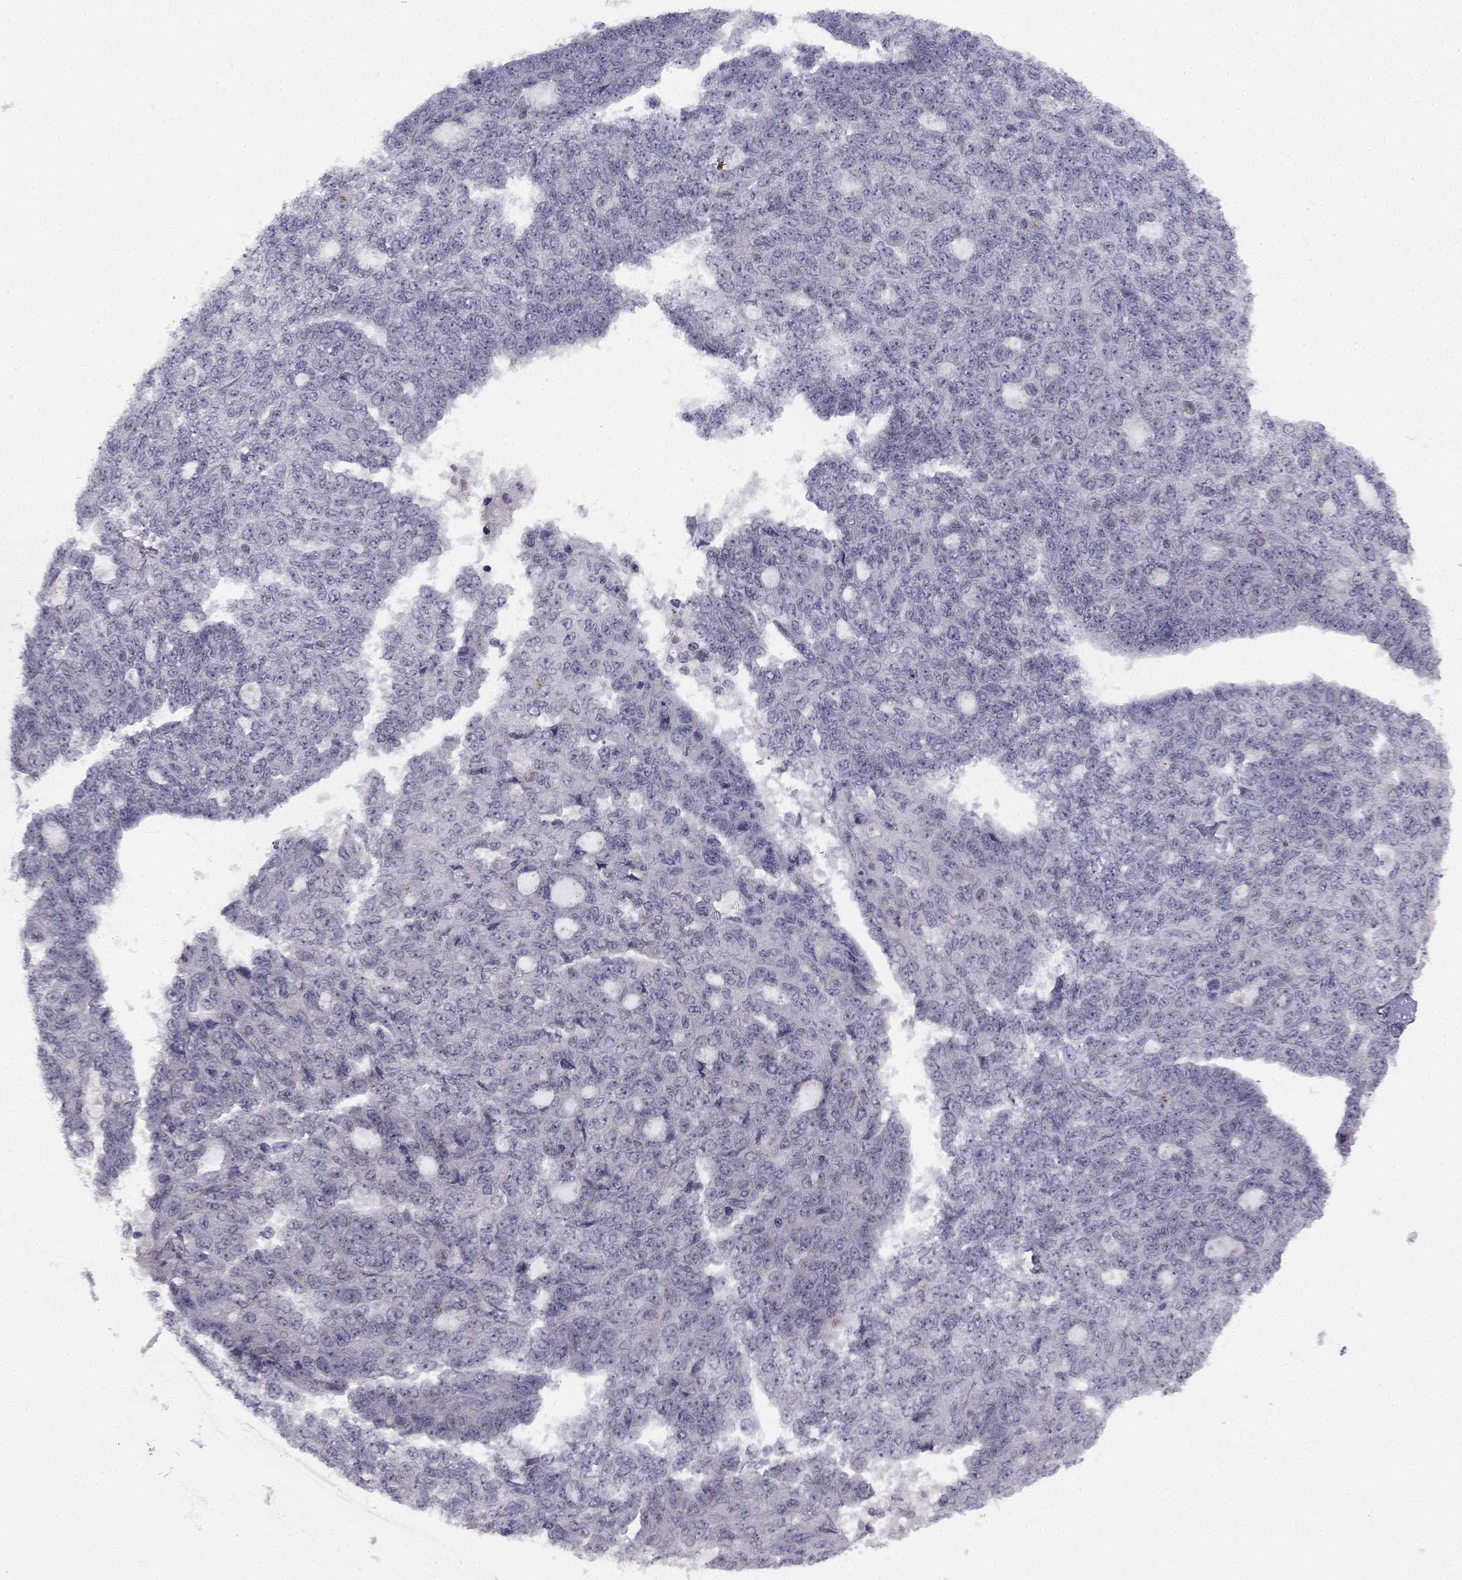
{"staining": {"intensity": "negative", "quantity": "none", "location": "none"}, "tissue": "ovarian cancer", "cell_type": "Tumor cells", "image_type": "cancer", "snomed": [{"axis": "morphology", "description": "Cystadenocarcinoma, serous, NOS"}, {"axis": "topography", "description": "Ovary"}], "caption": "This is a image of immunohistochemistry (IHC) staining of ovarian serous cystadenocarcinoma, which shows no expression in tumor cells.", "gene": "TRPS1", "patient": {"sex": "female", "age": 71}}